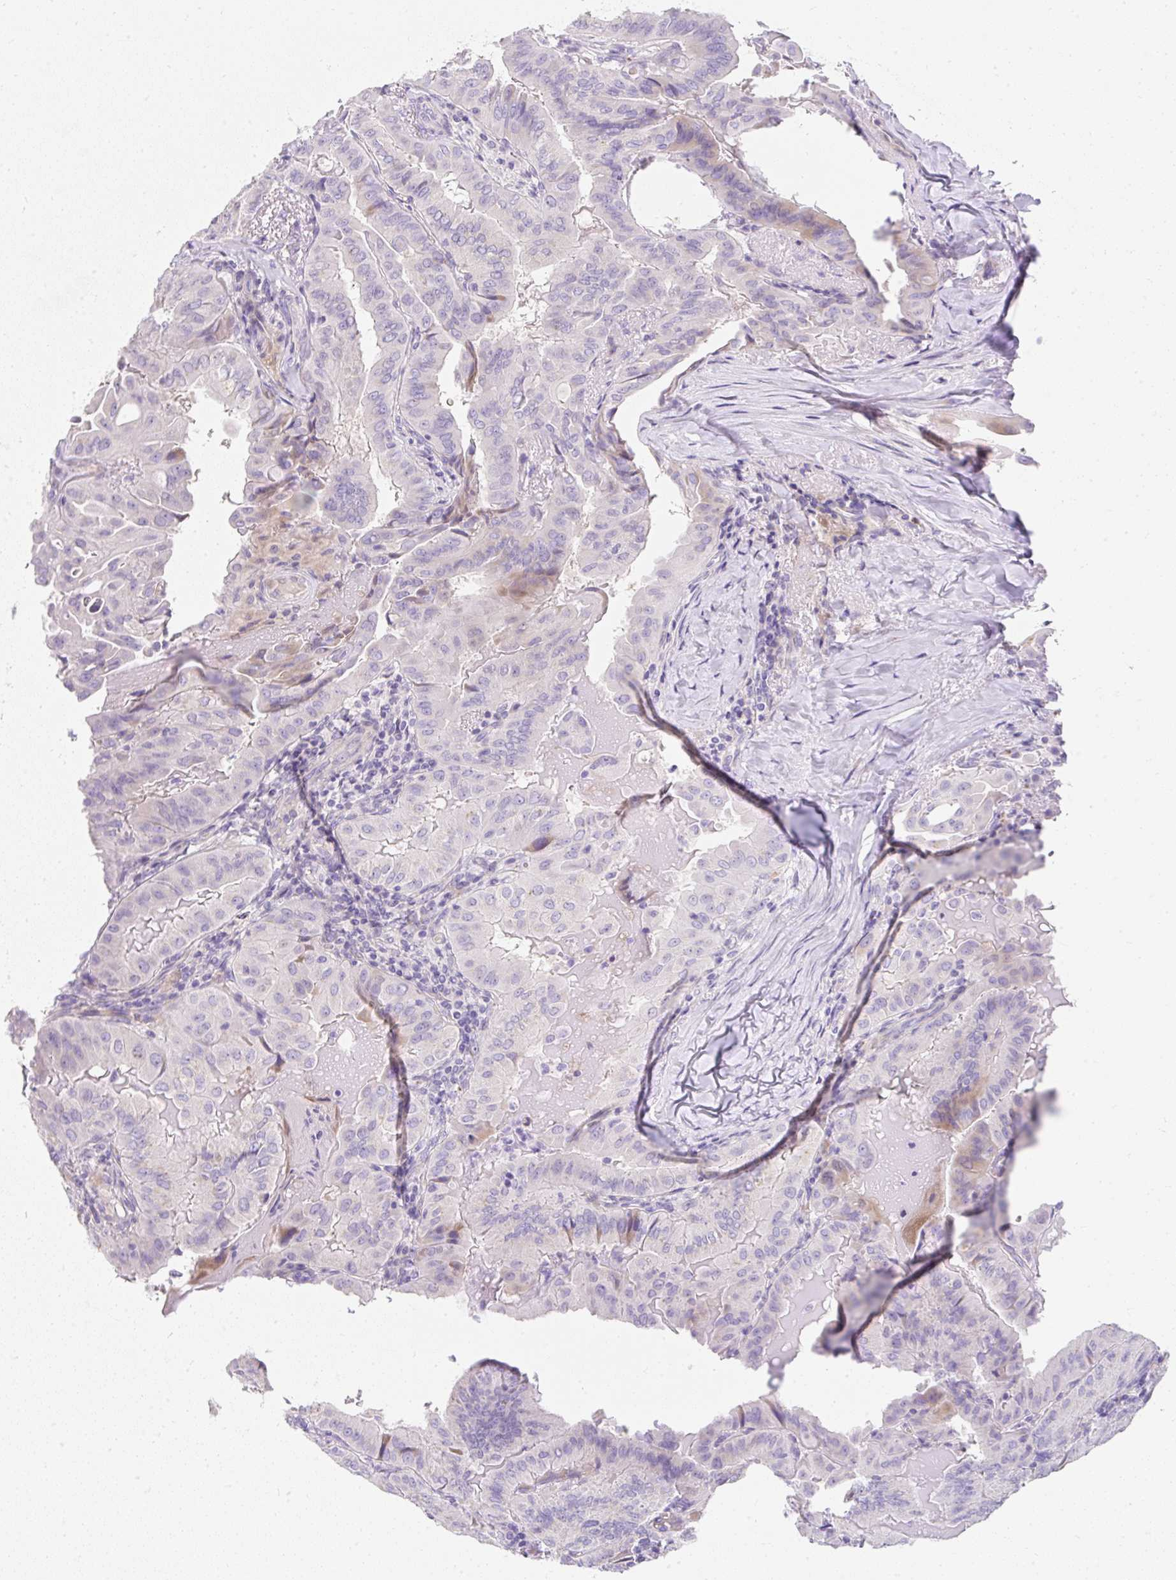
{"staining": {"intensity": "negative", "quantity": "none", "location": "none"}, "tissue": "thyroid cancer", "cell_type": "Tumor cells", "image_type": "cancer", "snomed": [{"axis": "morphology", "description": "Papillary adenocarcinoma, NOS"}, {"axis": "topography", "description": "Thyroid gland"}], "caption": "DAB immunohistochemical staining of human thyroid cancer demonstrates no significant positivity in tumor cells.", "gene": "DTX4", "patient": {"sex": "female", "age": 68}}